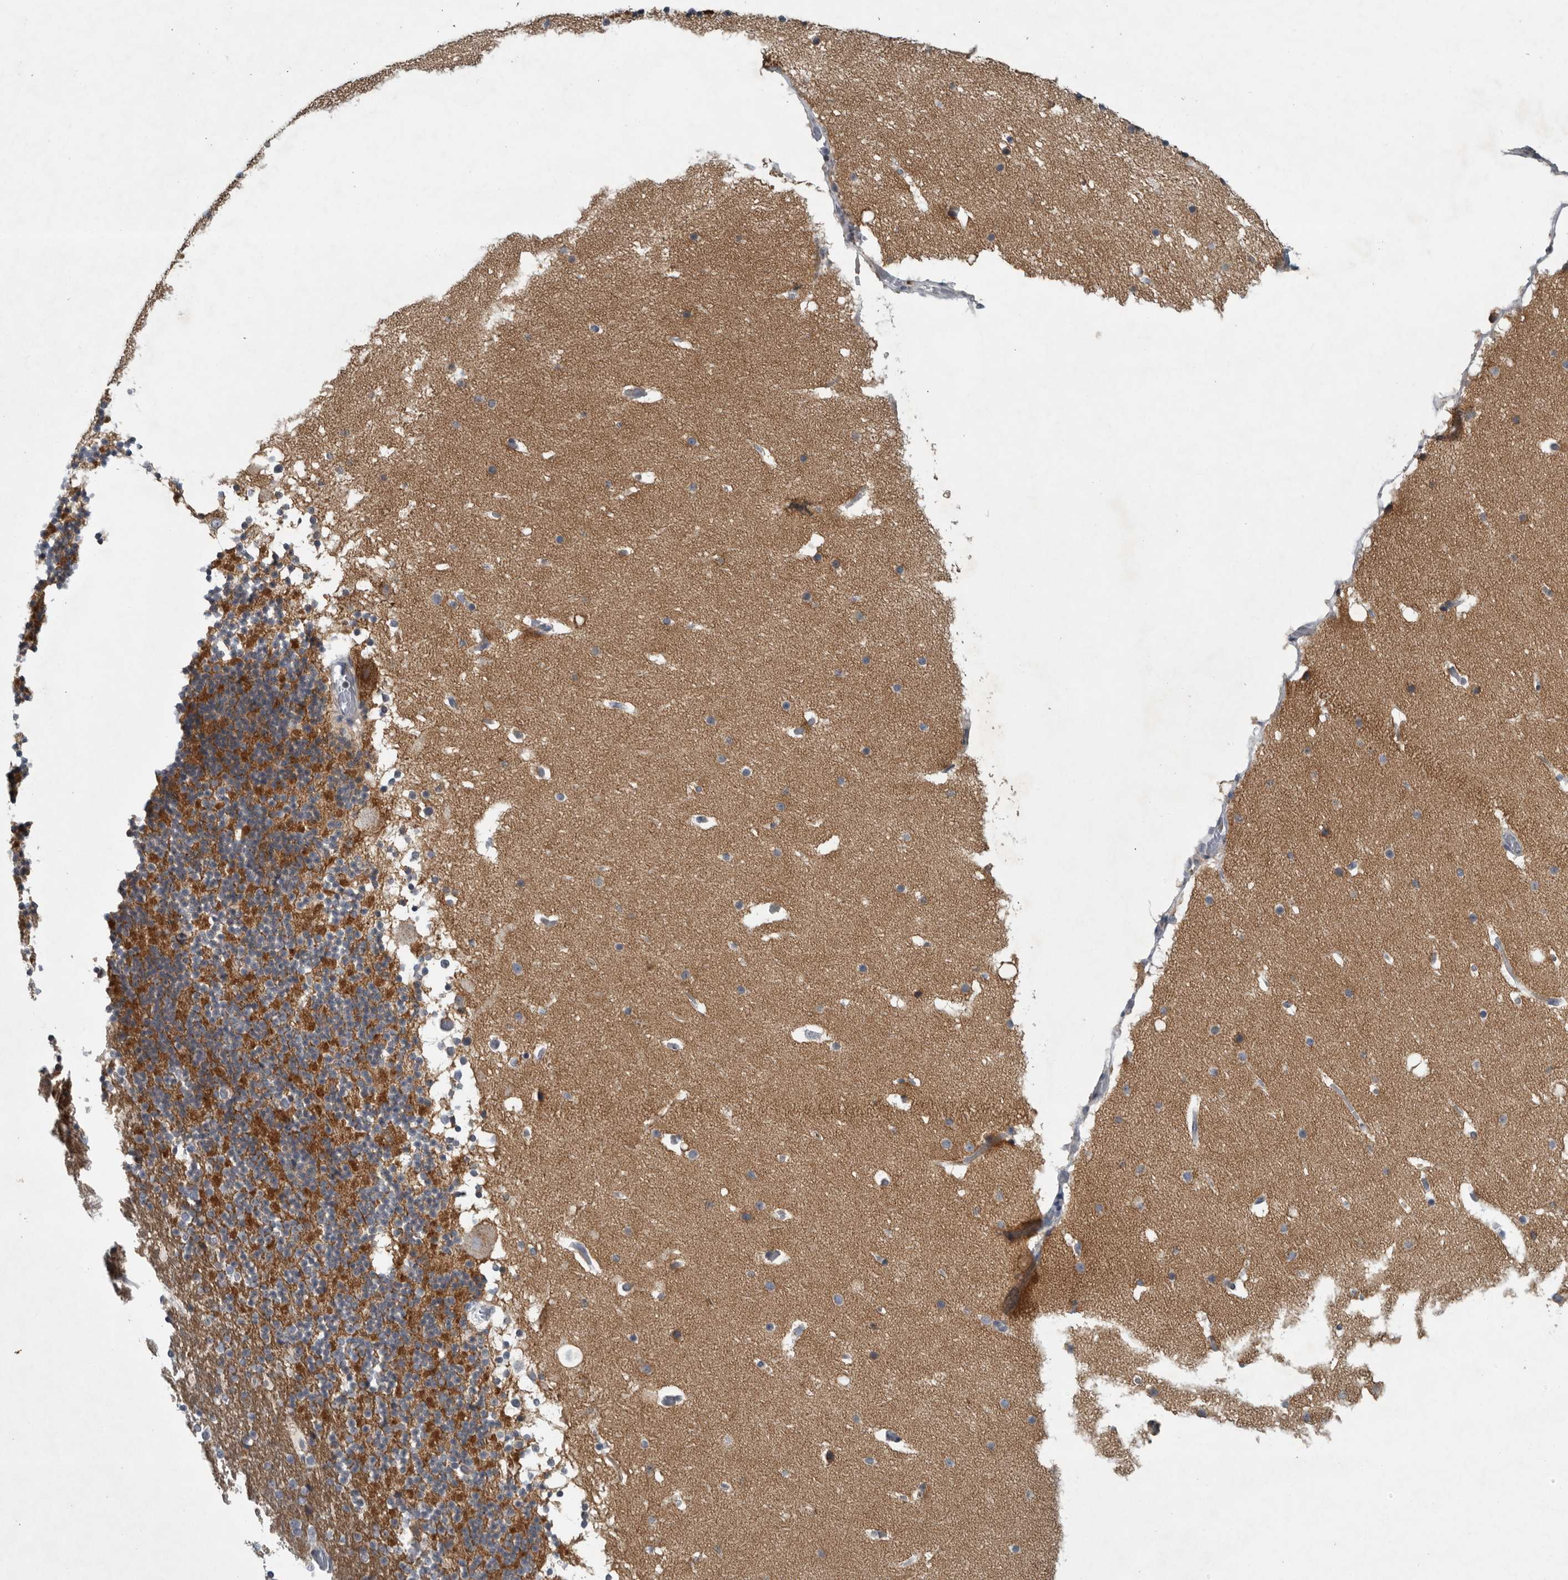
{"staining": {"intensity": "moderate", "quantity": ">75%", "location": "cytoplasmic/membranous"}, "tissue": "cerebellum", "cell_type": "Cells in granular layer", "image_type": "normal", "snomed": [{"axis": "morphology", "description": "Normal tissue, NOS"}, {"axis": "topography", "description": "Cerebellum"}], "caption": "Immunohistochemistry (IHC) (DAB) staining of unremarkable human cerebellum displays moderate cytoplasmic/membranous protein positivity in about >75% of cells in granular layer.", "gene": "MPP3", "patient": {"sex": "male", "age": 57}}